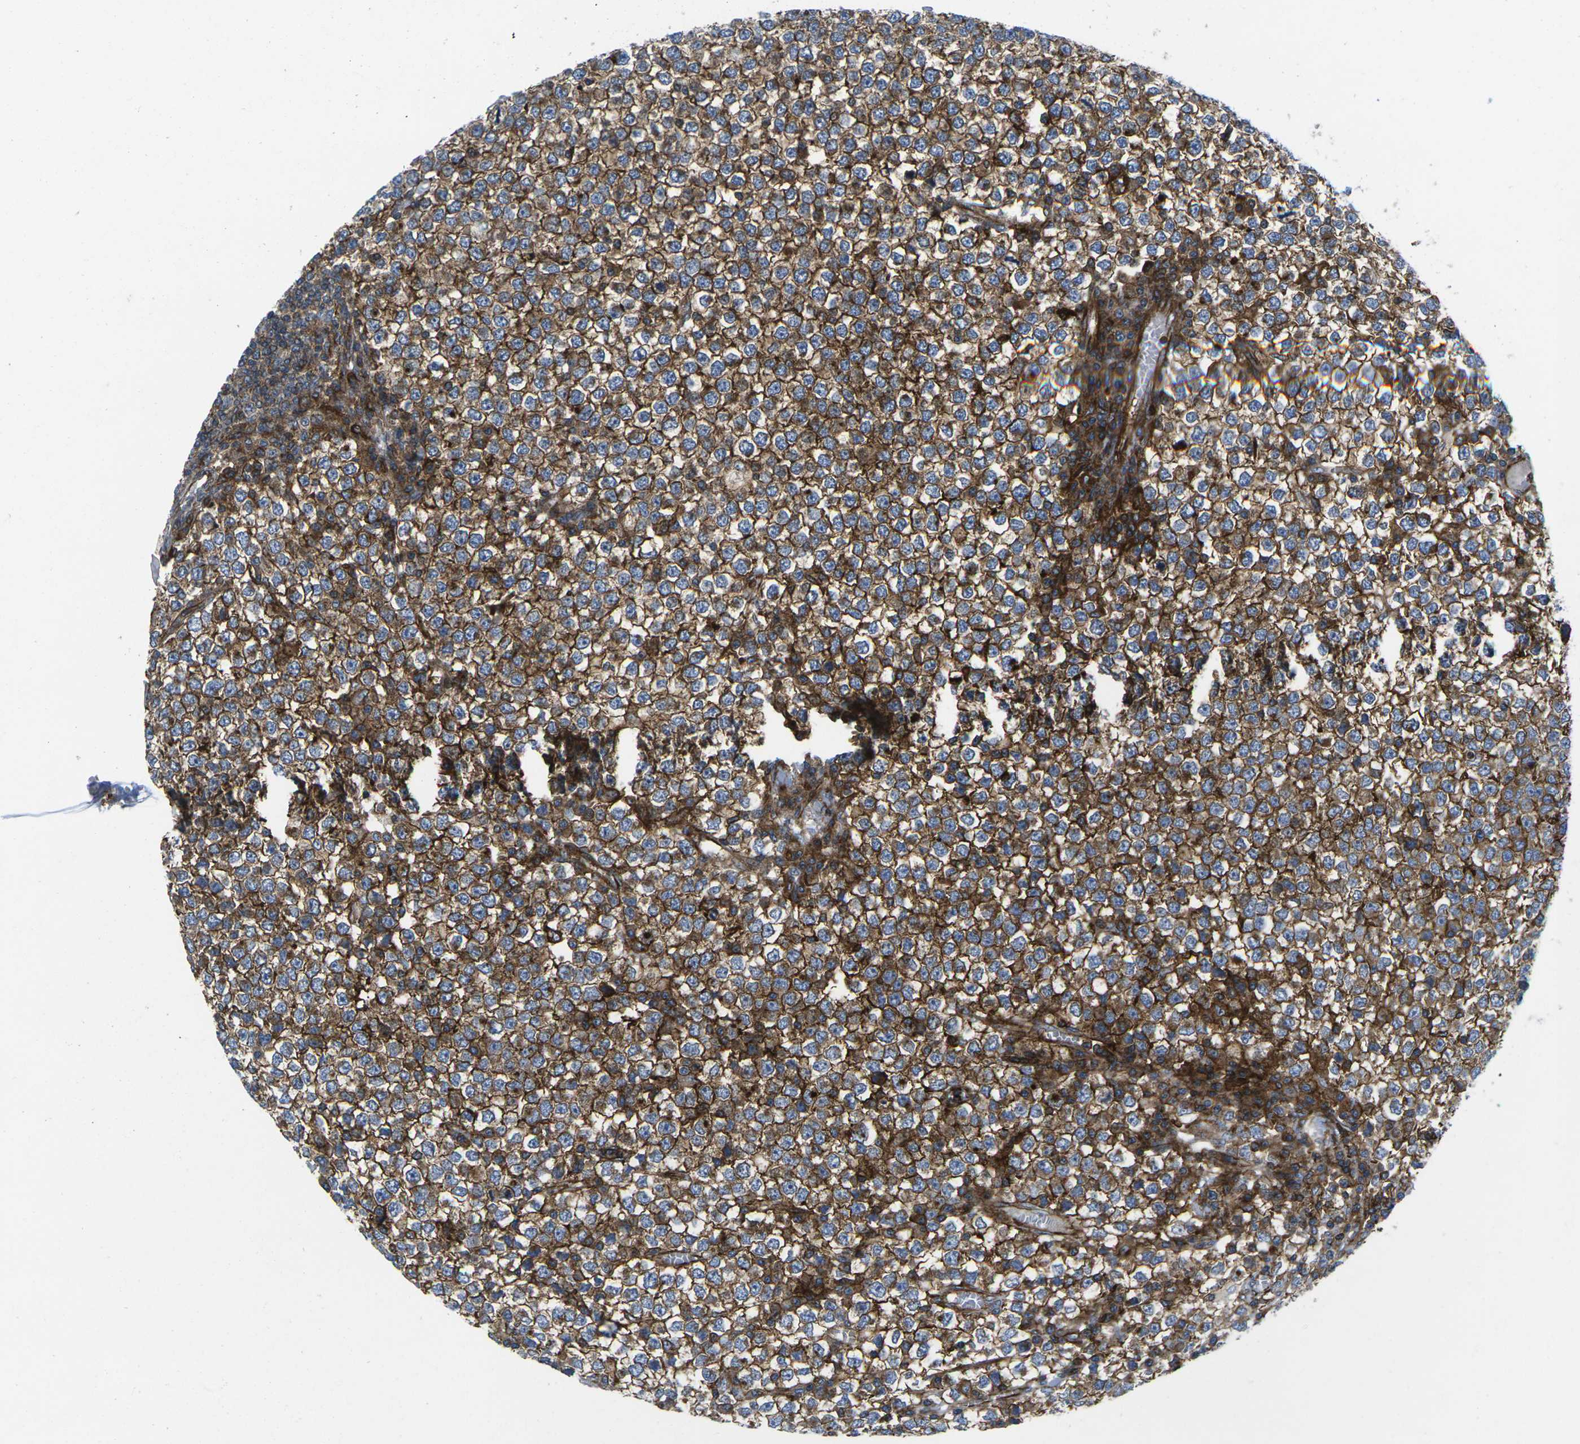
{"staining": {"intensity": "strong", "quantity": ">75%", "location": "cytoplasmic/membranous"}, "tissue": "testis cancer", "cell_type": "Tumor cells", "image_type": "cancer", "snomed": [{"axis": "morphology", "description": "Seminoma, NOS"}, {"axis": "topography", "description": "Testis"}], "caption": "A photomicrograph of human testis cancer stained for a protein demonstrates strong cytoplasmic/membranous brown staining in tumor cells.", "gene": "IQGAP1", "patient": {"sex": "male", "age": 65}}